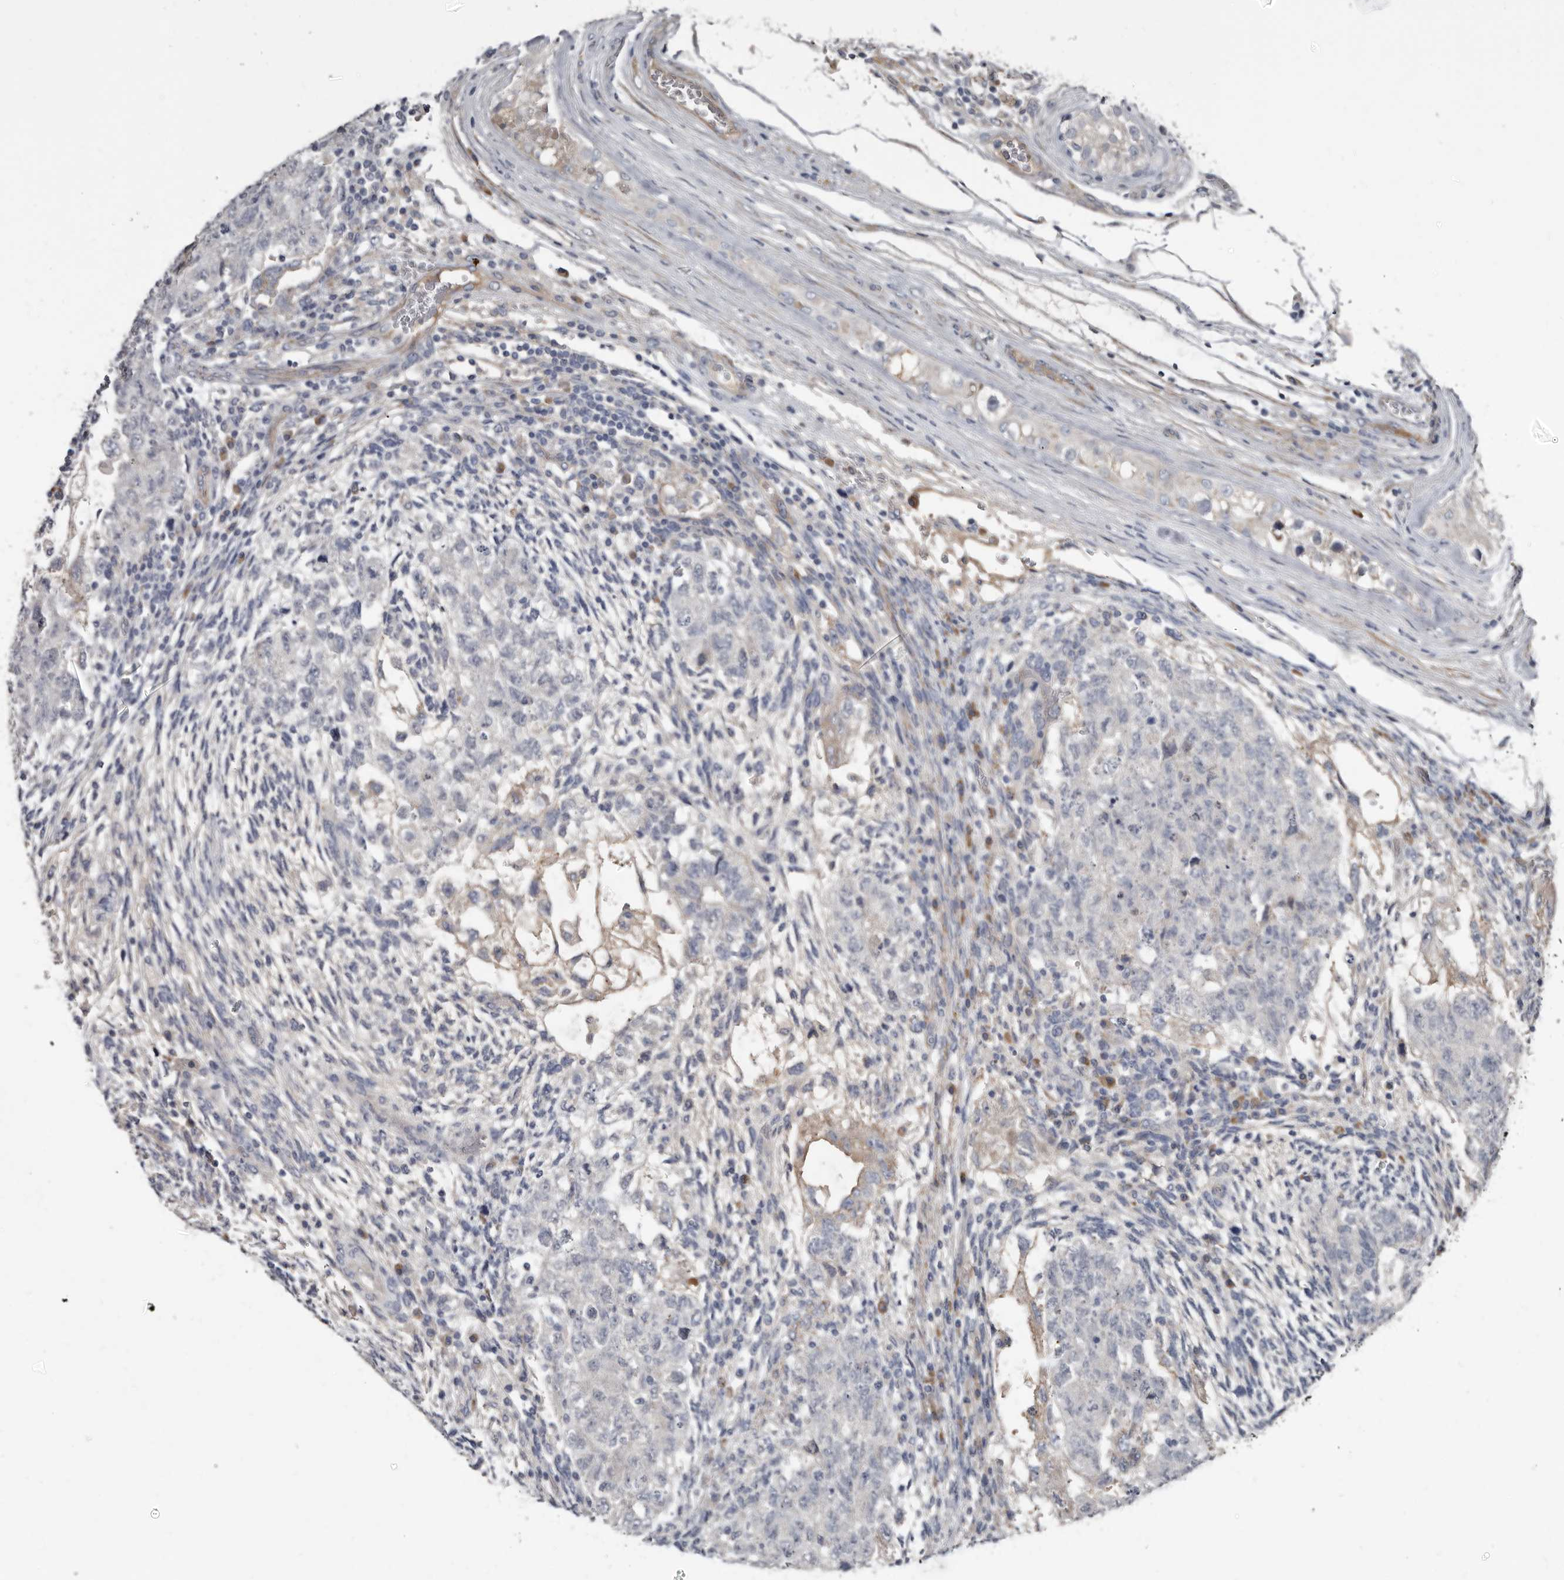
{"staining": {"intensity": "negative", "quantity": "none", "location": "none"}, "tissue": "testis cancer", "cell_type": "Tumor cells", "image_type": "cancer", "snomed": [{"axis": "morphology", "description": "Normal tissue, NOS"}, {"axis": "morphology", "description": "Carcinoma, Embryonal, NOS"}, {"axis": "topography", "description": "Testis"}], "caption": "DAB (3,3'-diaminobenzidine) immunohistochemical staining of testis embryonal carcinoma exhibits no significant positivity in tumor cells.", "gene": "ZNF114", "patient": {"sex": "male", "age": 36}}